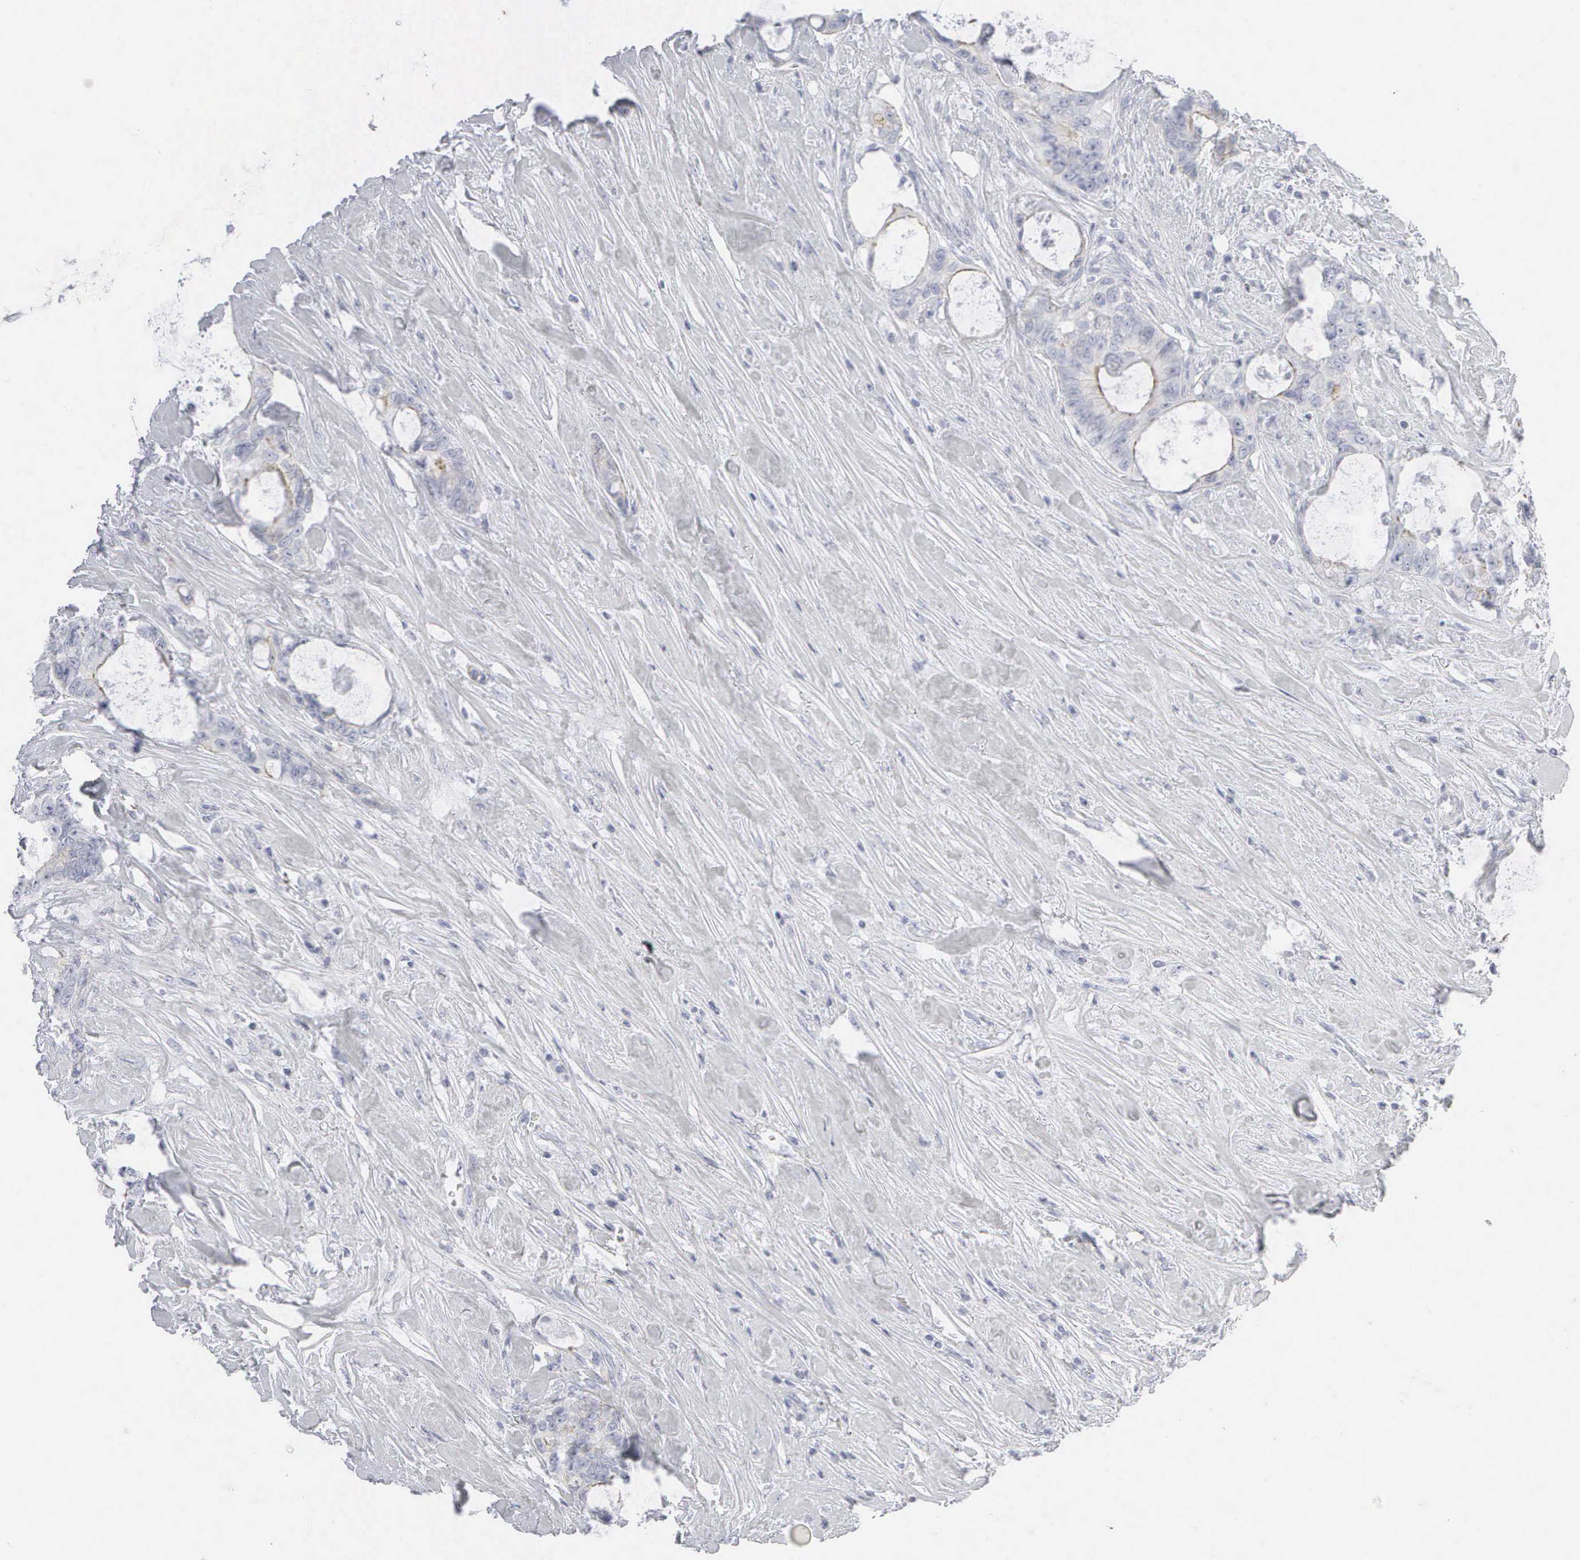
{"staining": {"intensity": "negative", "quantity": "none", "location": "none"}, "tissue": "colorectal cancer", "cell_type": "Tumor cells", "image_type": "cancer", "snomed": [{"axis": "morphology", "description": "Adenocarcinoma, NOS"}, {"axis": "topography", "description": "Rectum"}], "caption": "Immunohistochemistry (IHC) photomicrograph of neoplastic tissue: adenocarcinoma (colorectal) stained with DAB reveals no significant protein positivity in tumor cells.", "gene": "KRT14", "patient": {"sex": "female", "age": 57}}